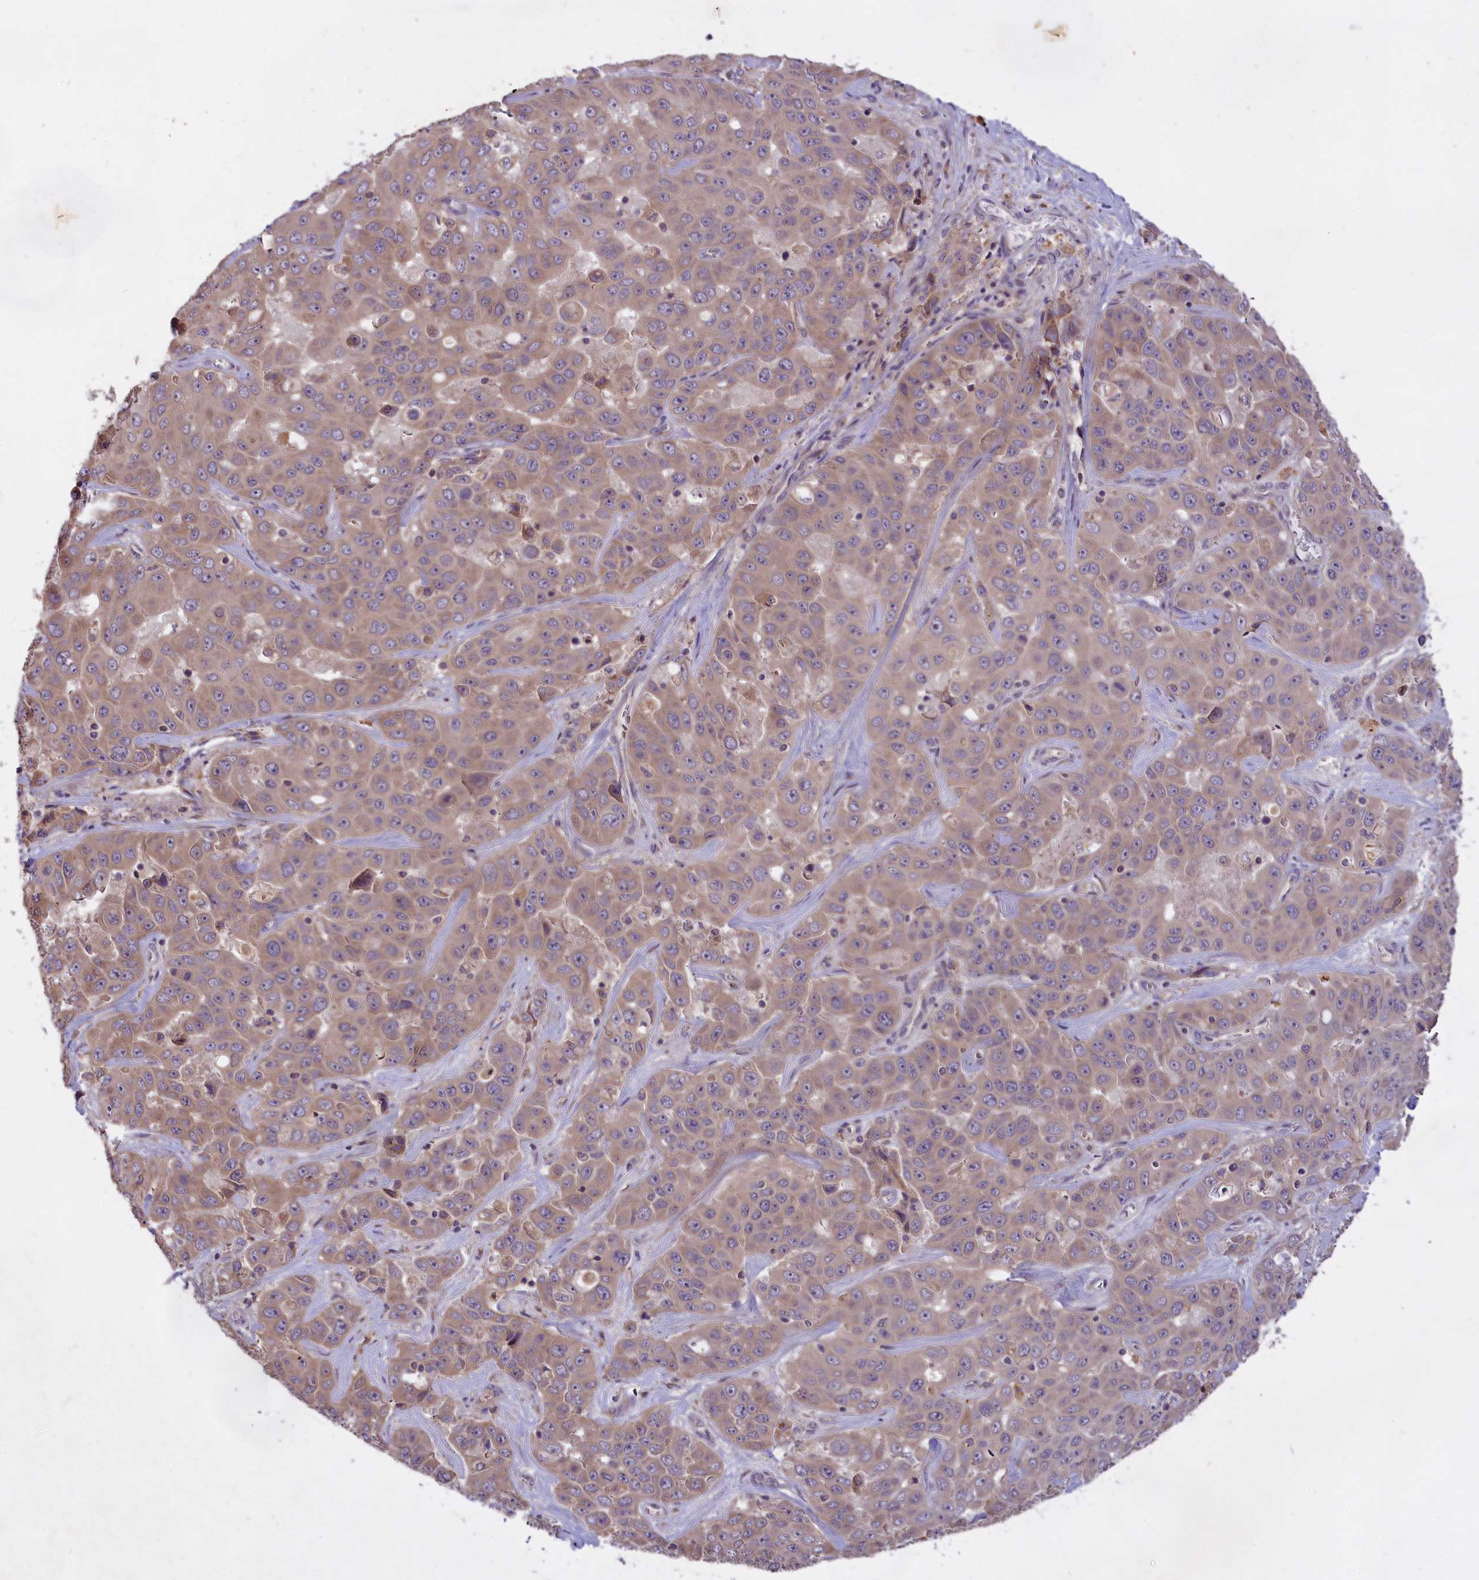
{"staining": {"intensity": "weak", "quantity": "25%-75%", "location": "cytoplasmic/membranous"}, "tissue": "liver cancer", "cell_type": "Tumor cells", "image_type": "cancer", "snomed": [{"axis": "morphology", "description": "Cholangiocarcinoma"}, {"axis": "topography", "description": "Liver"}], "caption": "Liver cancer was stained to show a protein in brown. There is low levels of weak cytoplasmic/membranous positivity in about 25%-75% of tumor cells.", "gene": "MEMO1", "patient": {"sex": "female", "age": 52}}